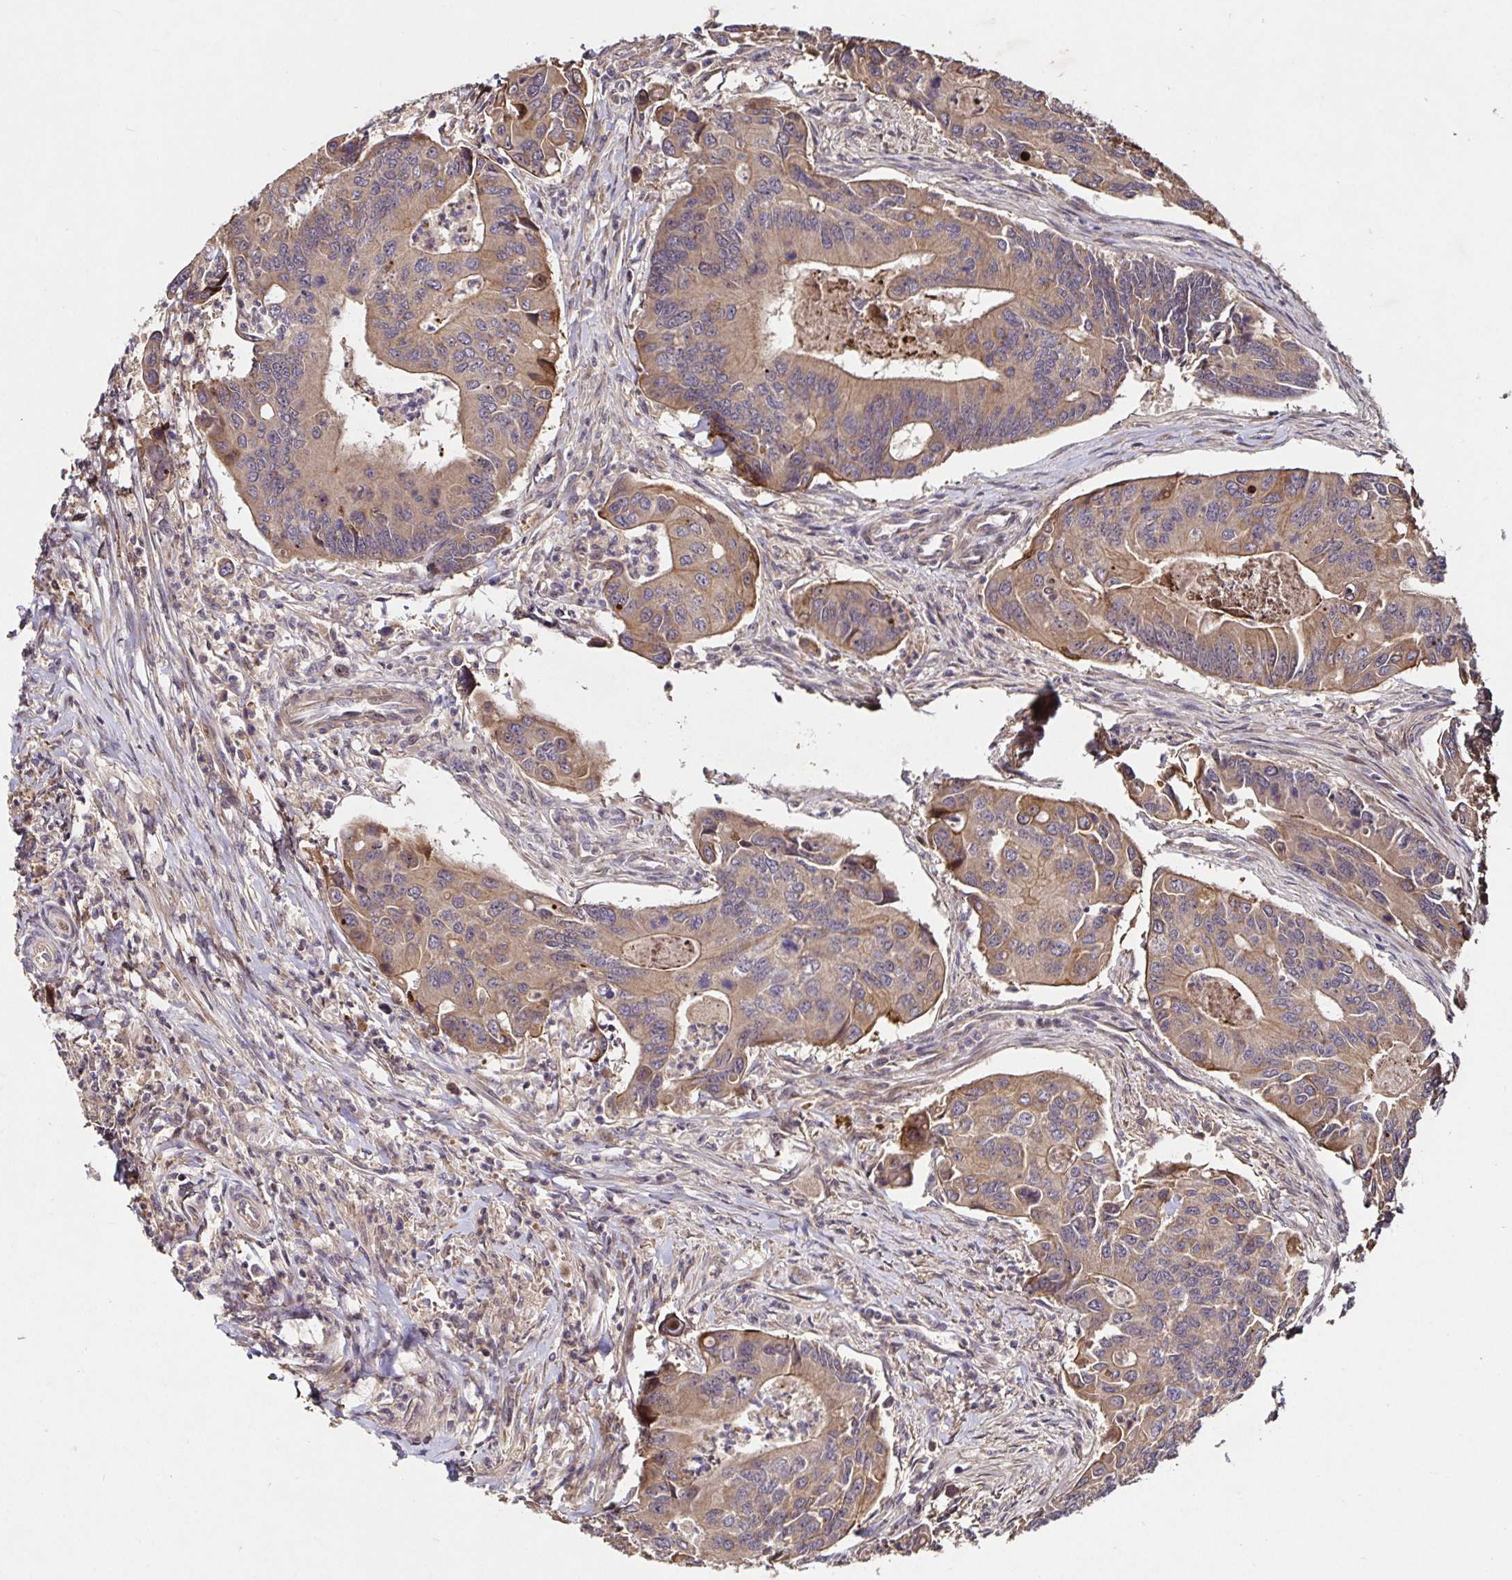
{"staining": {"intensity": "weak", "quantity": ">75%", "location": "cytoplasmic/membranous"}, "tissue": "colorectal cancer", "cell_type": "Tumor cells", "image_type": "cancer", "snomed": [{"axis": "morphology", "description": "Adenocarcinoma, NOS"}, {"axis": "topography", "description": "Colon"}], "caption": "Brown immunohistochemical staining in adenocarcinoma (colorectal) displays weak cytoplasmic/membranous staining in about >75% of tumor cells. Nuclei are stained in blue.", "gene": "SMYD3", "patient": {"sex": "female", "age": 67}}